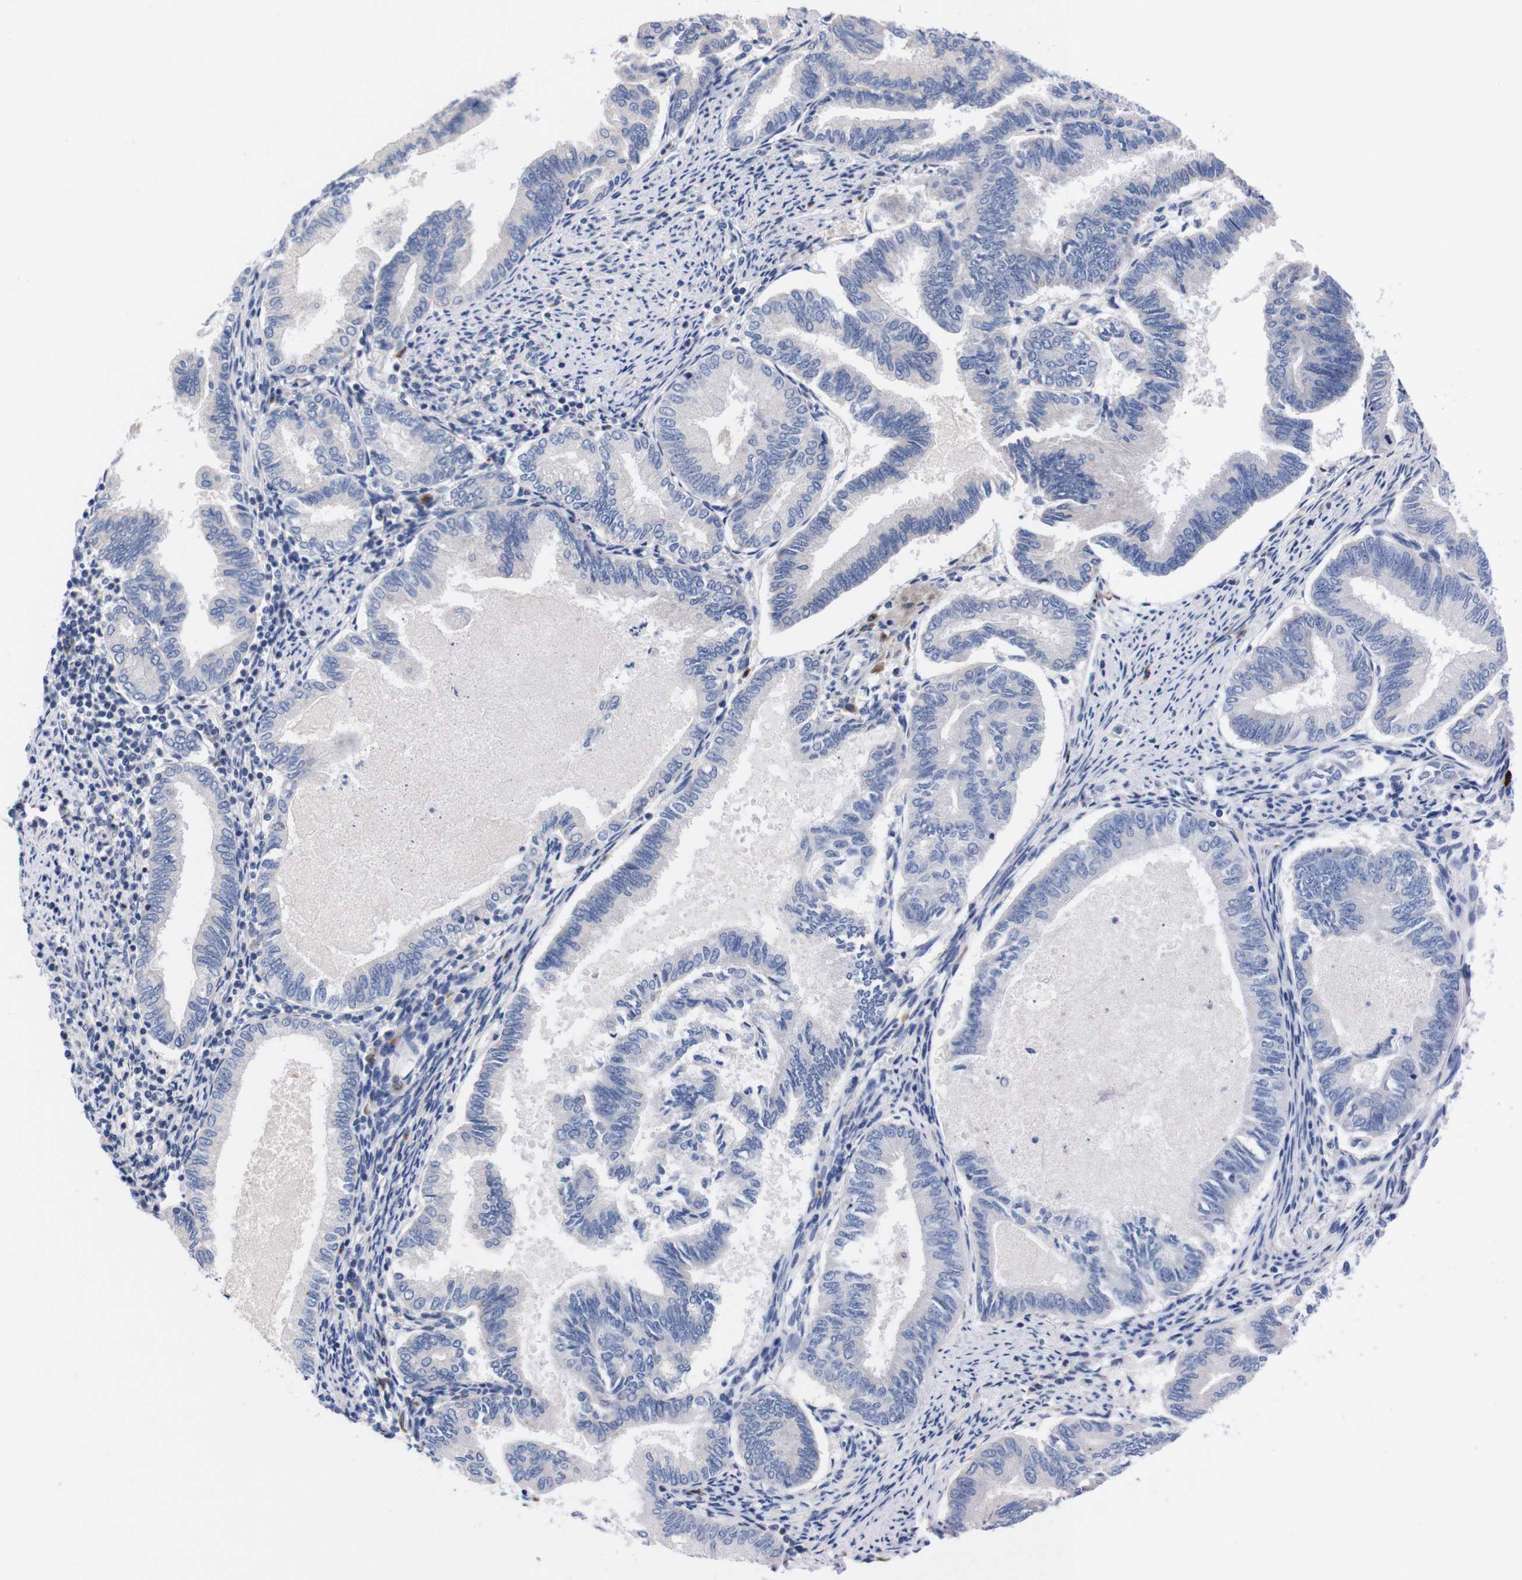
{"staining": {"intensity": "negative", "quantity": "none", "location": "none"}, "tissue": "endometrial cancer", "cell_type": "Tumor cells", "image_type": "cancer", "snomed": [{"axis": "morphology", "description": "Adenocarcinoma, NOS"}, {"axis": "topography", "description": "Endometrium"}], "caption": "Protein analysis of adenocarcinoma (endometrial) shows no significant positivity in tumor cells.", "gene": "FAM210A", "patient": {"sex": "female", "age": 86}}